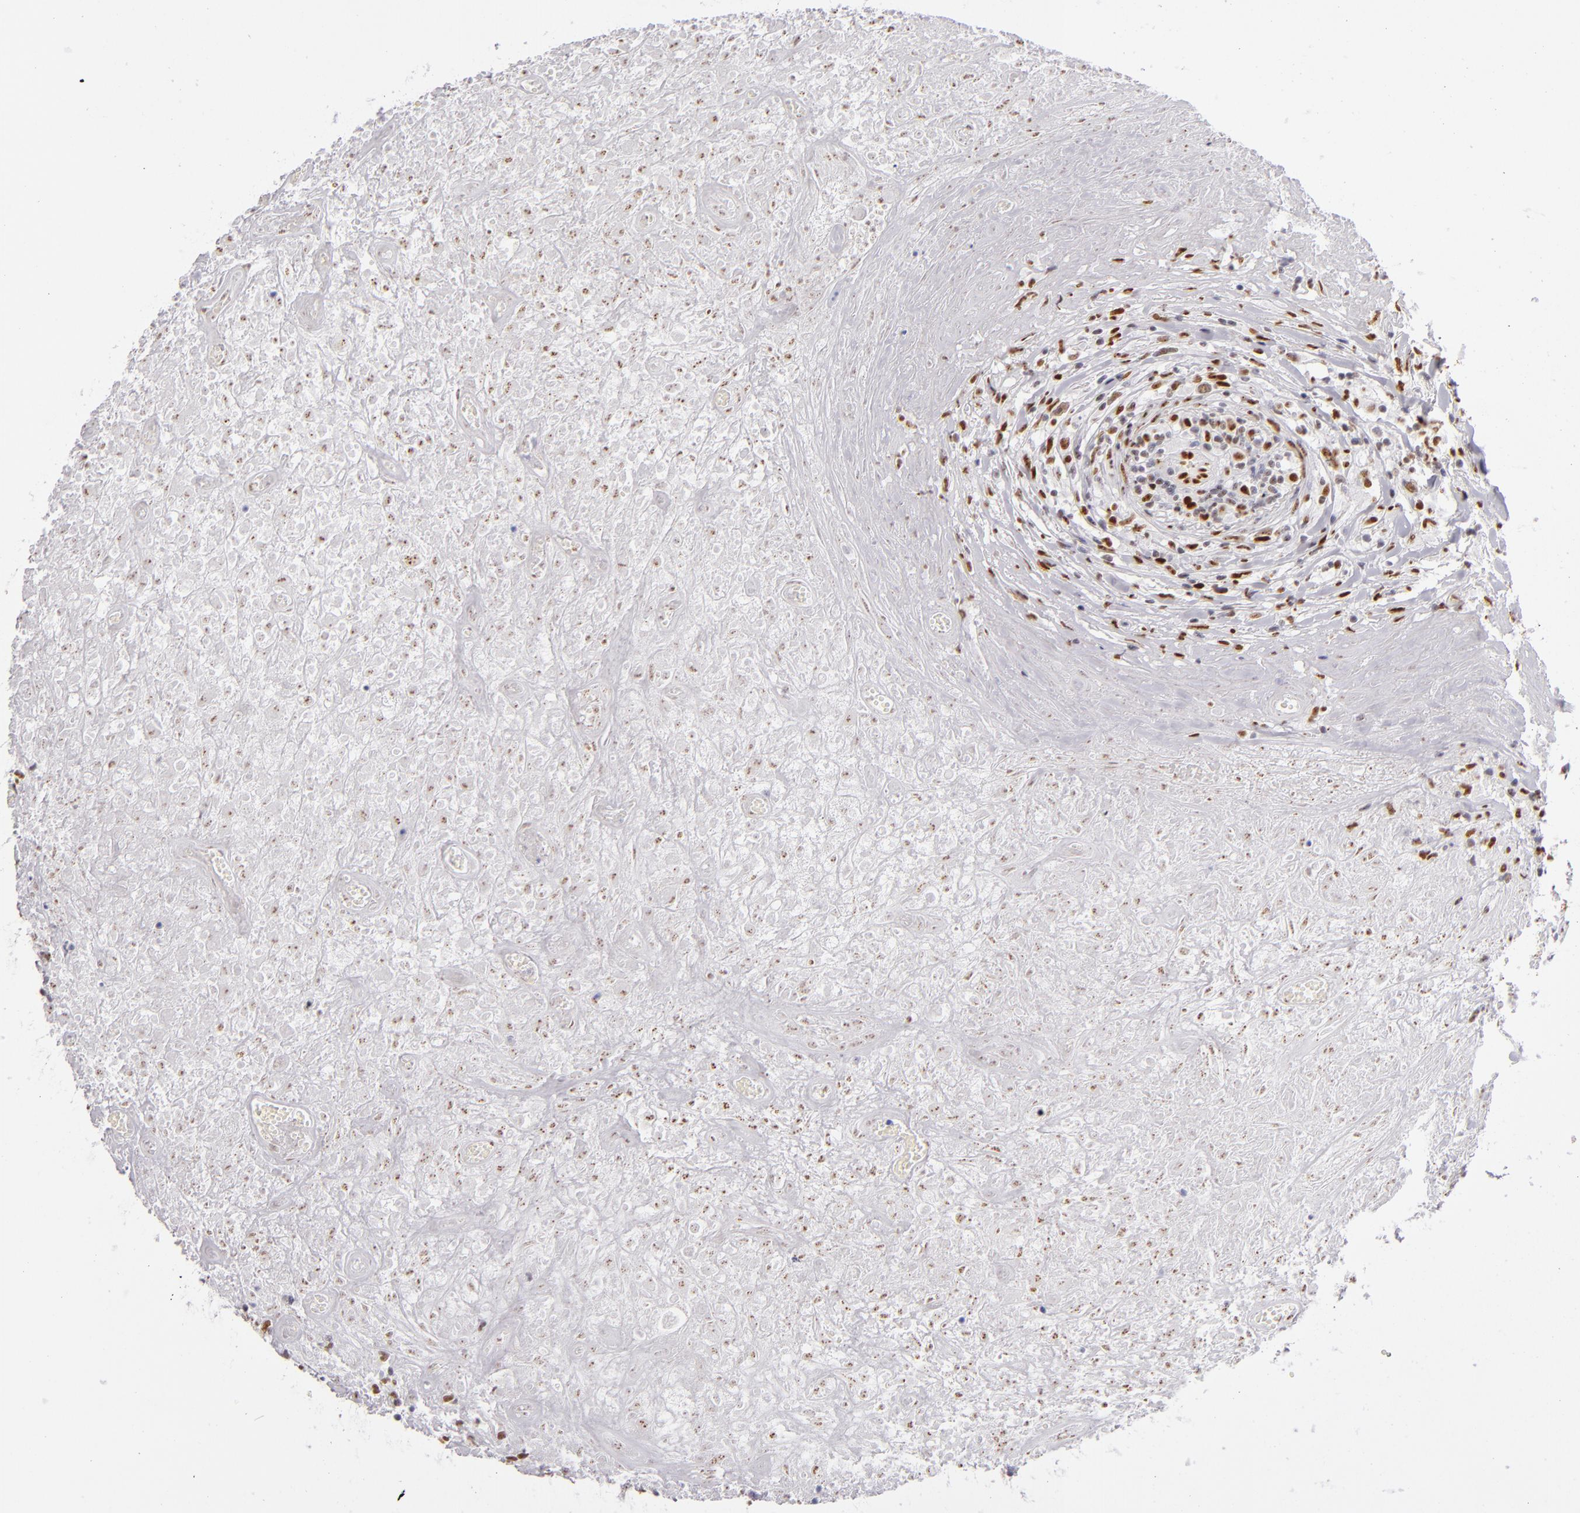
{"staining": {"intensity": "strong", "quantity": "25%-75%", "location": "nuclear"}, "tissue": "lymphoma", "cell_type": "Tumor cells", "image_type": "cancer", "snomed": [{"axis": "morphology", "description": "Hodgkin's disease, NOS"}, {"axis": "topography", "description": "Lymph node"}], "caption": "This is an image of immunohistochemistry (IHC) staining of Hodgkin's disease, which shows strong positivity in the nuclear of tumor cells.", "gene": "TOP3A", "patient": {"sex": "male", "age": 46}}